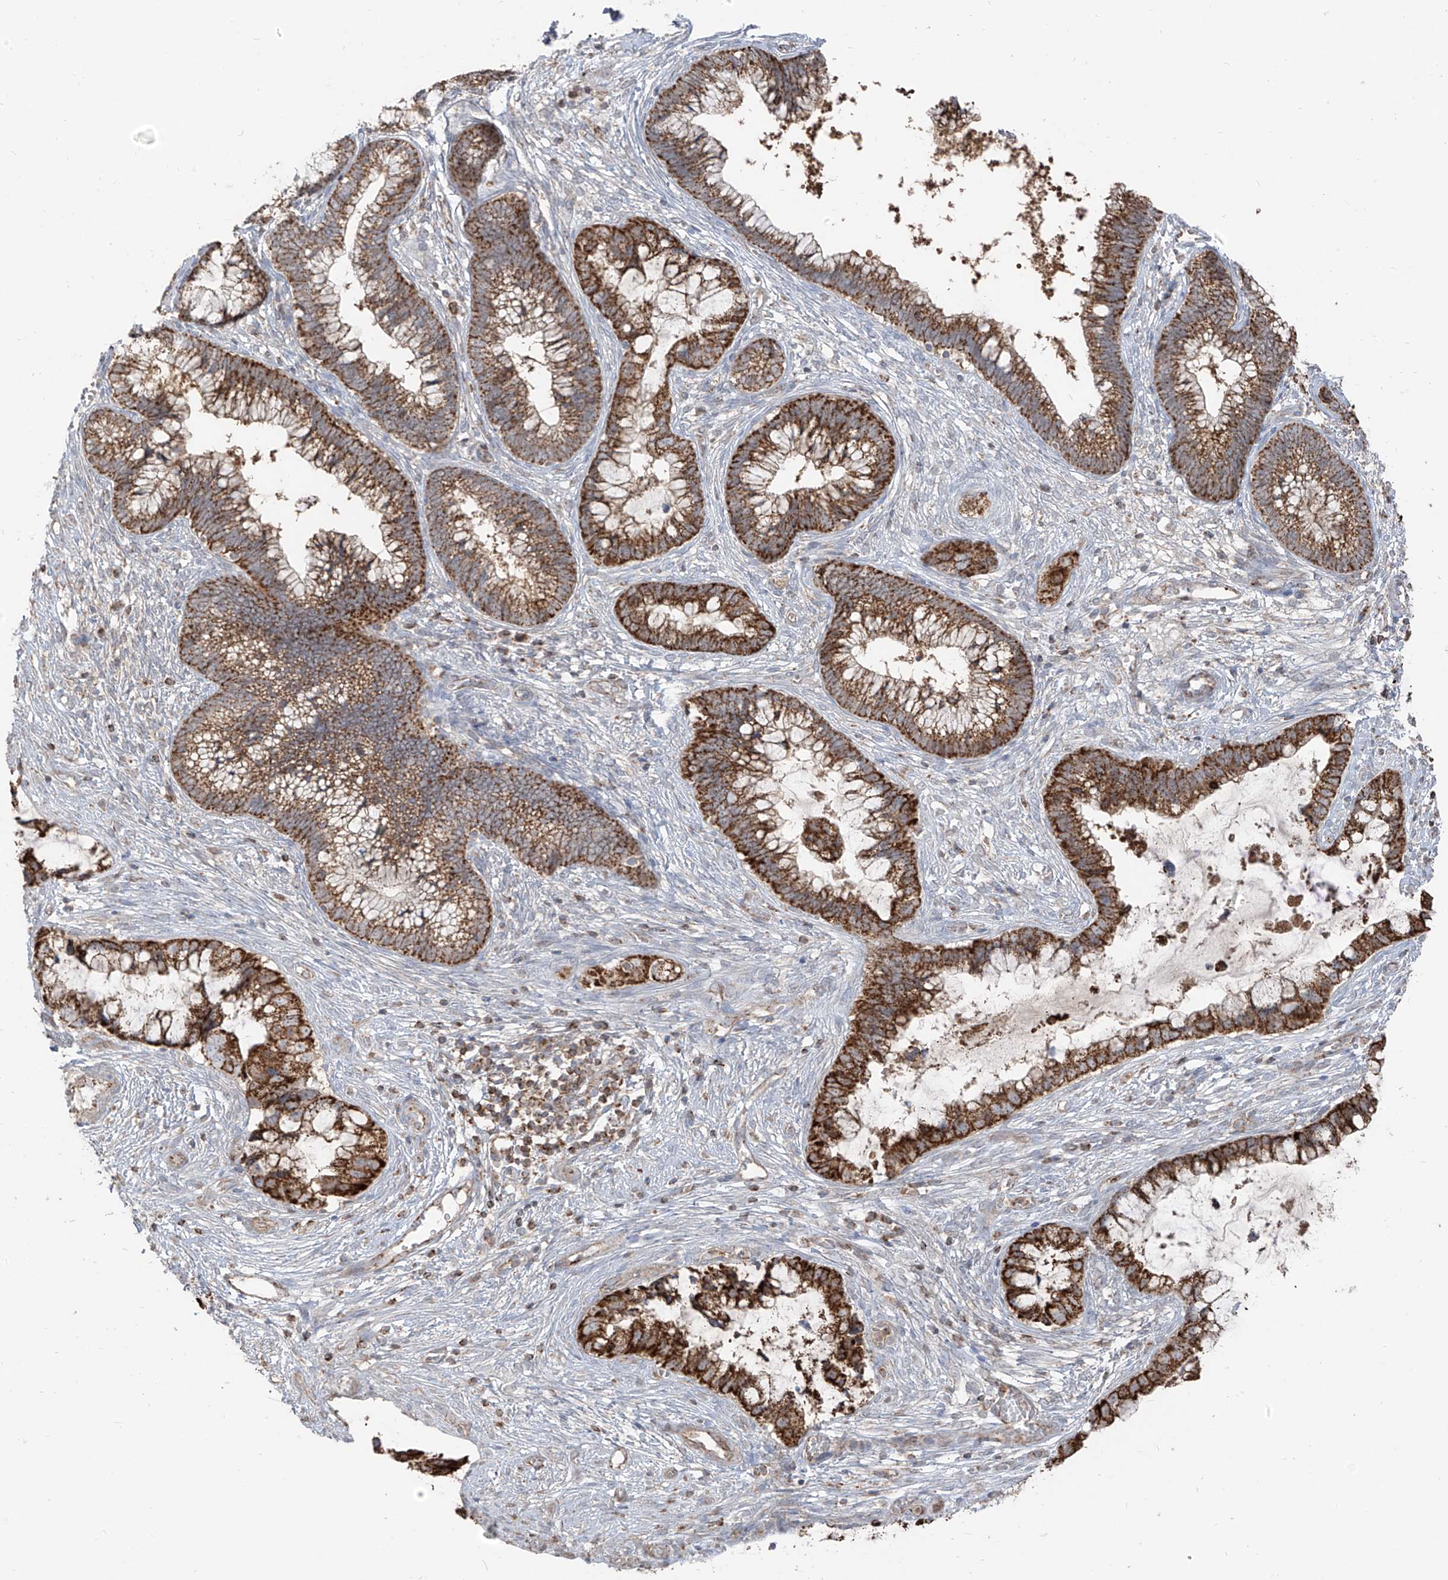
{"staining": {"intensity": "strong", "quantity": ">75%", "location": "cytoplasmic/membranous"}, "tissue": "cervical cancer", "cell_type": "Tumor cells", "image_type": "cancer", "snomed": [{"axis": "morphology", "description": "Adenocarcinoma, NOS"}, {"axis": "topography", "description": "Cervix"}], "caption": "Protein staining exhibits strong cytoplasmic/membranous positivity in approximately >75% of tumor cells in adenocarcinoma (cervical).", "gene": "ETHE1", "patient": {"sex": "female", "age": 44}}